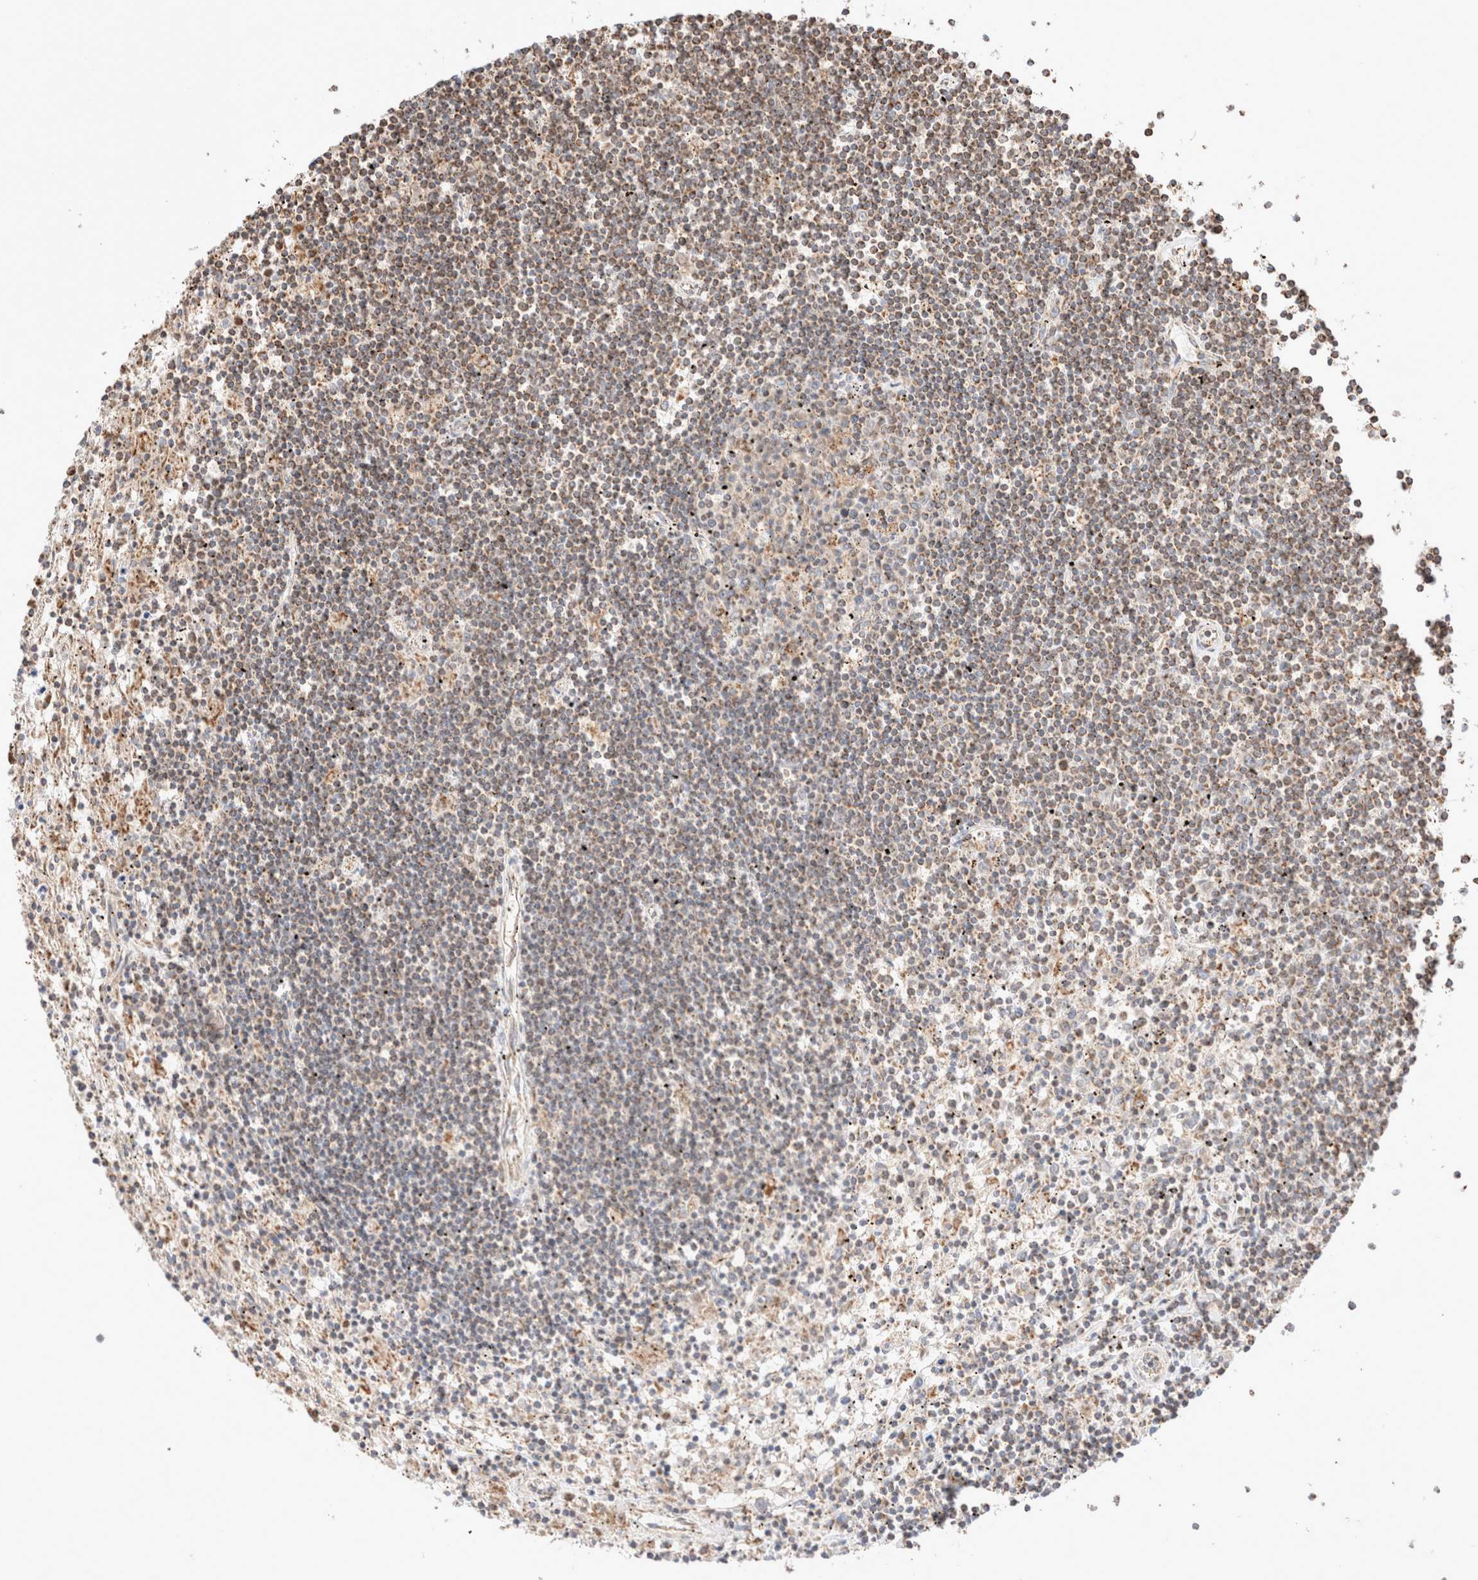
{"staining": {"intensity": "weak", "quantity": "<25%", "location": "cytoplasmic/membranous"}, "tissue": "lymphoma", "cell_type": "Tumor cells", "image_type": "cancer", "snomed": [{"axis": "morphology", "description": "Malignant lymphoma, non-Hodgkin's type, Low grade"}, {"axis": "topography", "description": "Spleen"}], "caption": "DAB immunohistochemical staining of human lymphoma exhibits no significant expression in tumor cells.", "gene": "TMPPE", "patient": {"sex": "male", "age": 76}}